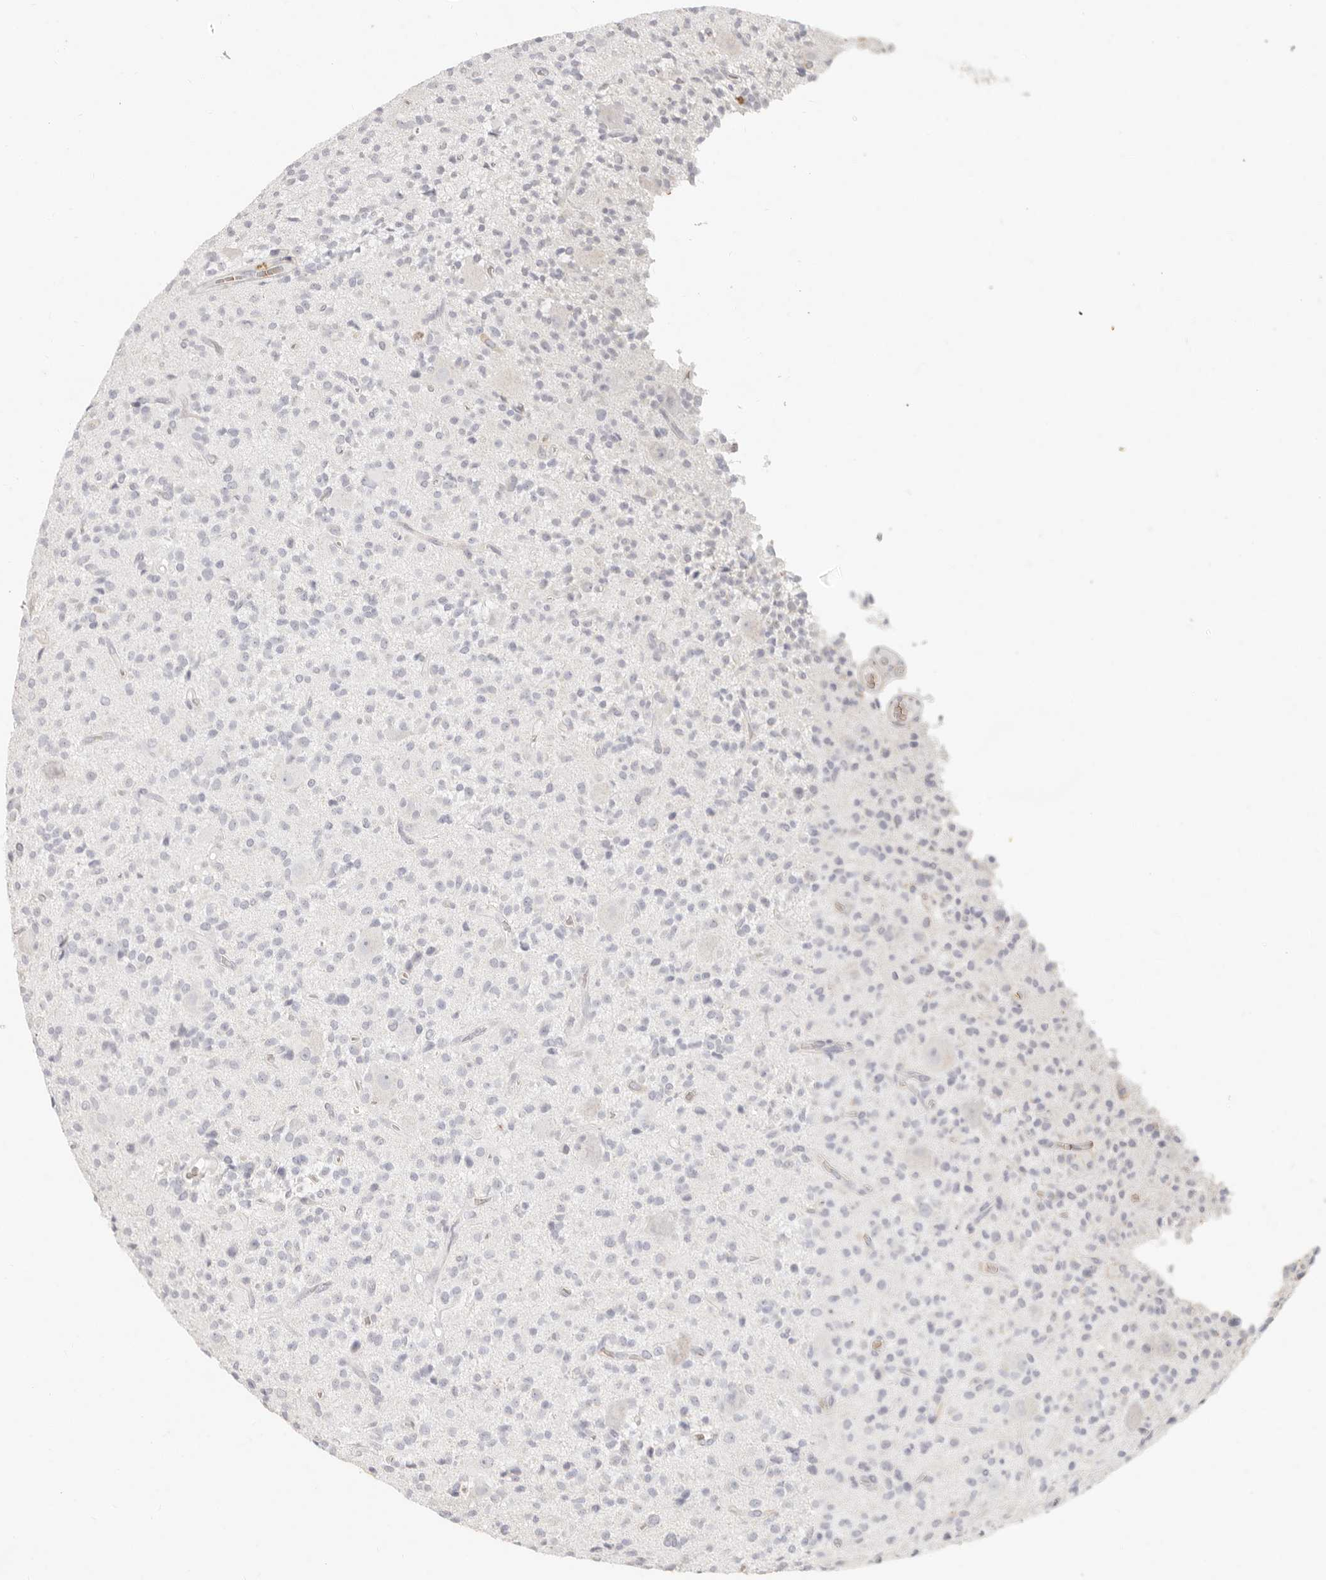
{"staining": {"intensity": "negative", "quantity": "none", "location": "none"}, "tissue": "glioma", "cell_type": "Tumor cells", "image_type": "cancer", "snomed": [{"axis": "morphology", "description": "Glioma, malignant, High grade"}, {"axis": "topography", "description": "Brain"}], "caption": "There is no significant expression in tumor cells of glioma. (IHC, brightfield microscopy, high magnification).", "gene": "NIBAN1", "patient": {"sex": "male", "age": 34}}